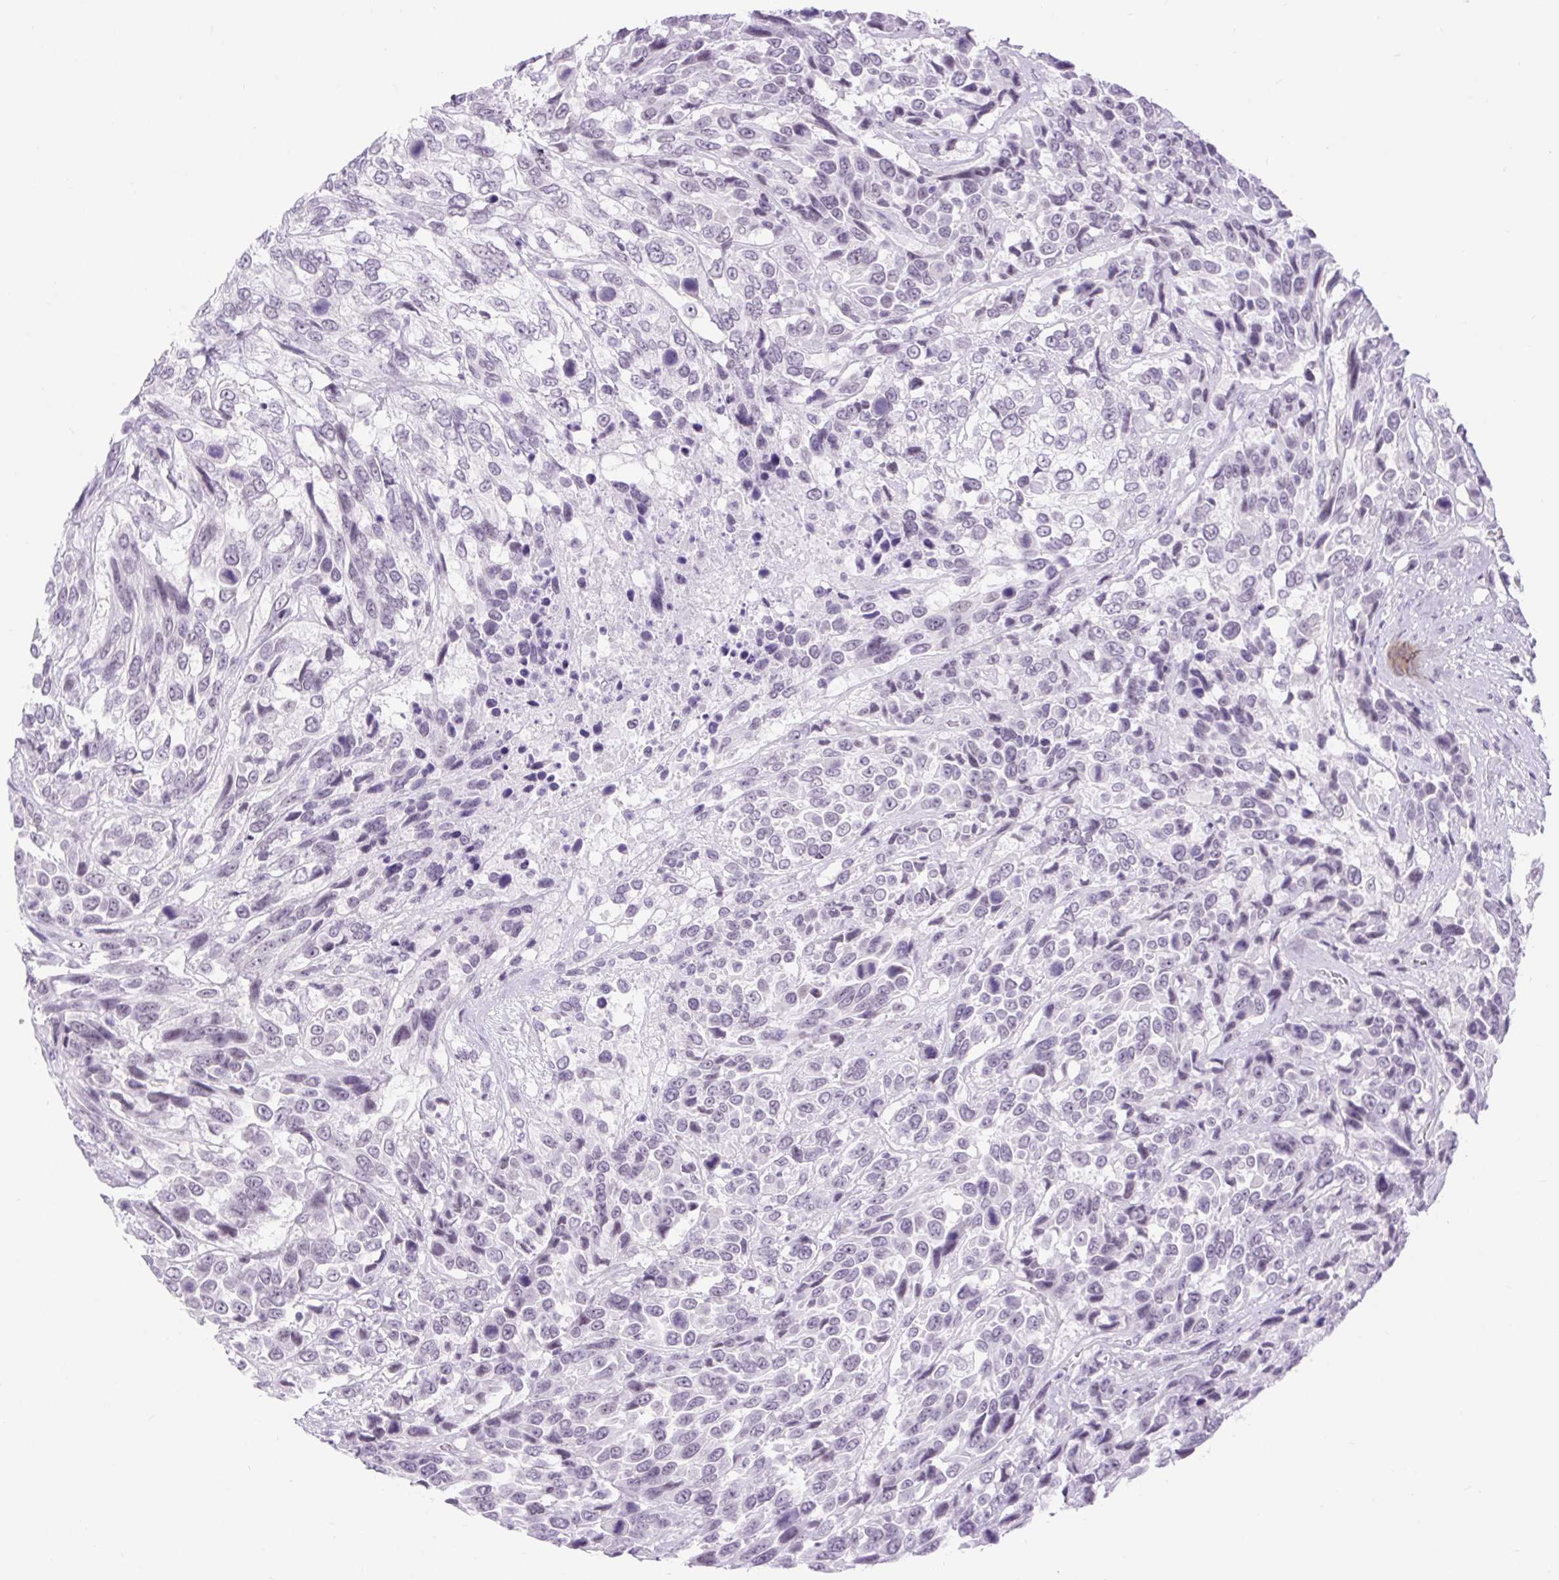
{"staining": {"intensity": "negative", "quantity": "none", "location": "none"}, "tissue": "urothelial cancer", "cell_type": "Tumor cells", "image_type": "cancer", "snomed": [{"axis": "morphology", "description": "Urothelial carcinoma, High grade"}, {"axis": "topography", "description": "Urinary bladder"}], "caption": "There is no significant staining in tumor cells of urothelial cancer.", "gene": "BCAS1", "patient": {"sex": "female", "age": 70}}